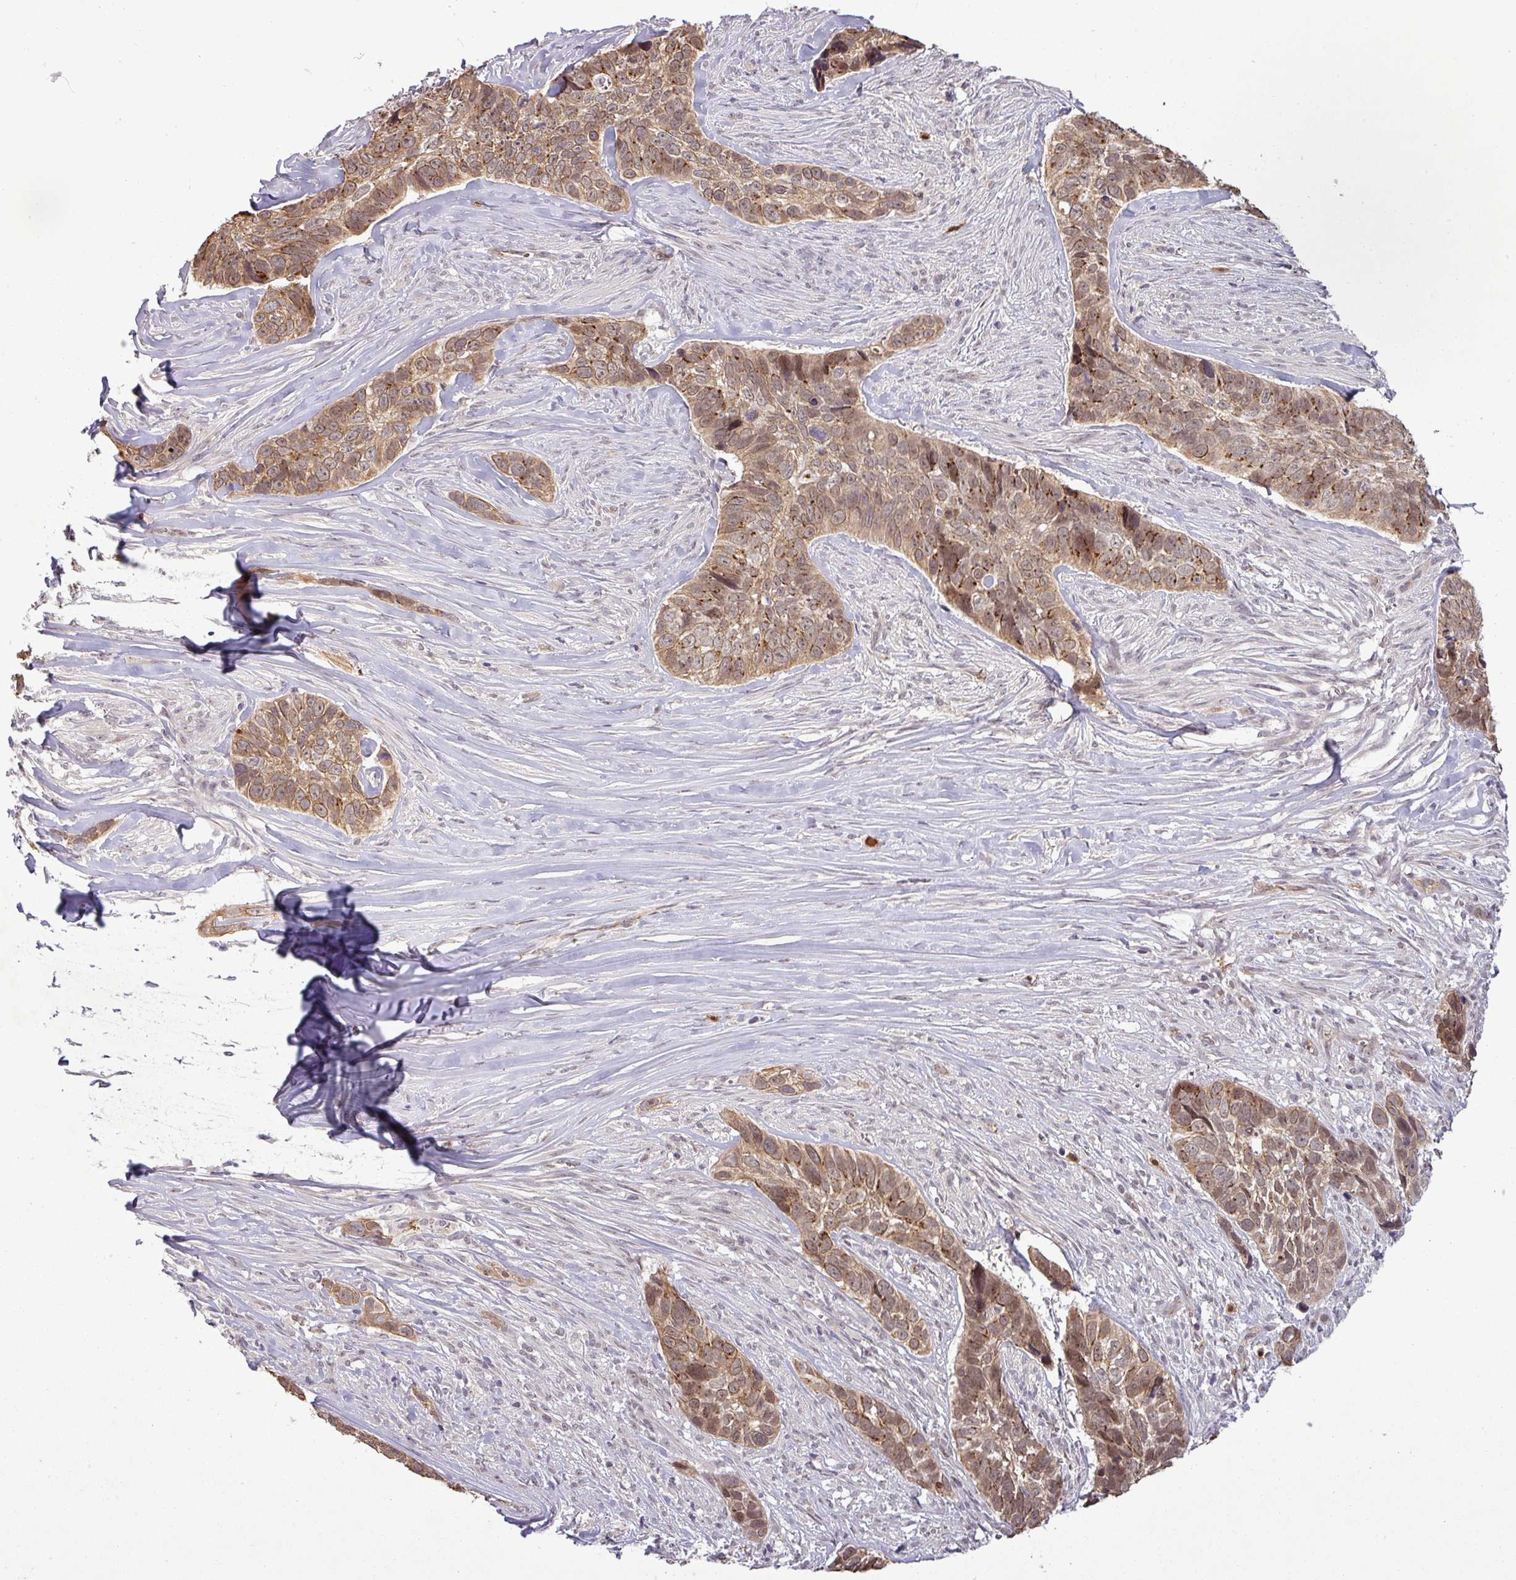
{"staining": {"intensity": "moderate", "quantity": ">75%", "location": "cytoplasmic/membranous"}, "tissue": "skin cancer", "cell_type": "Tumor cells", "image_type": "cancer", "snomed": [{"axis": "morphology", "description": "Basal cell carcinoma"}, {"axis": "topography", "description": "Skin"}], "caption": "A photomicrograph of human basal cell carcinoma (skin) stained for a protein displays moderate cytoplasmic/membranous brown staining in tumor cells.", "gene": "PCDH1", "patient": {"sex": "female", "age": 82}}